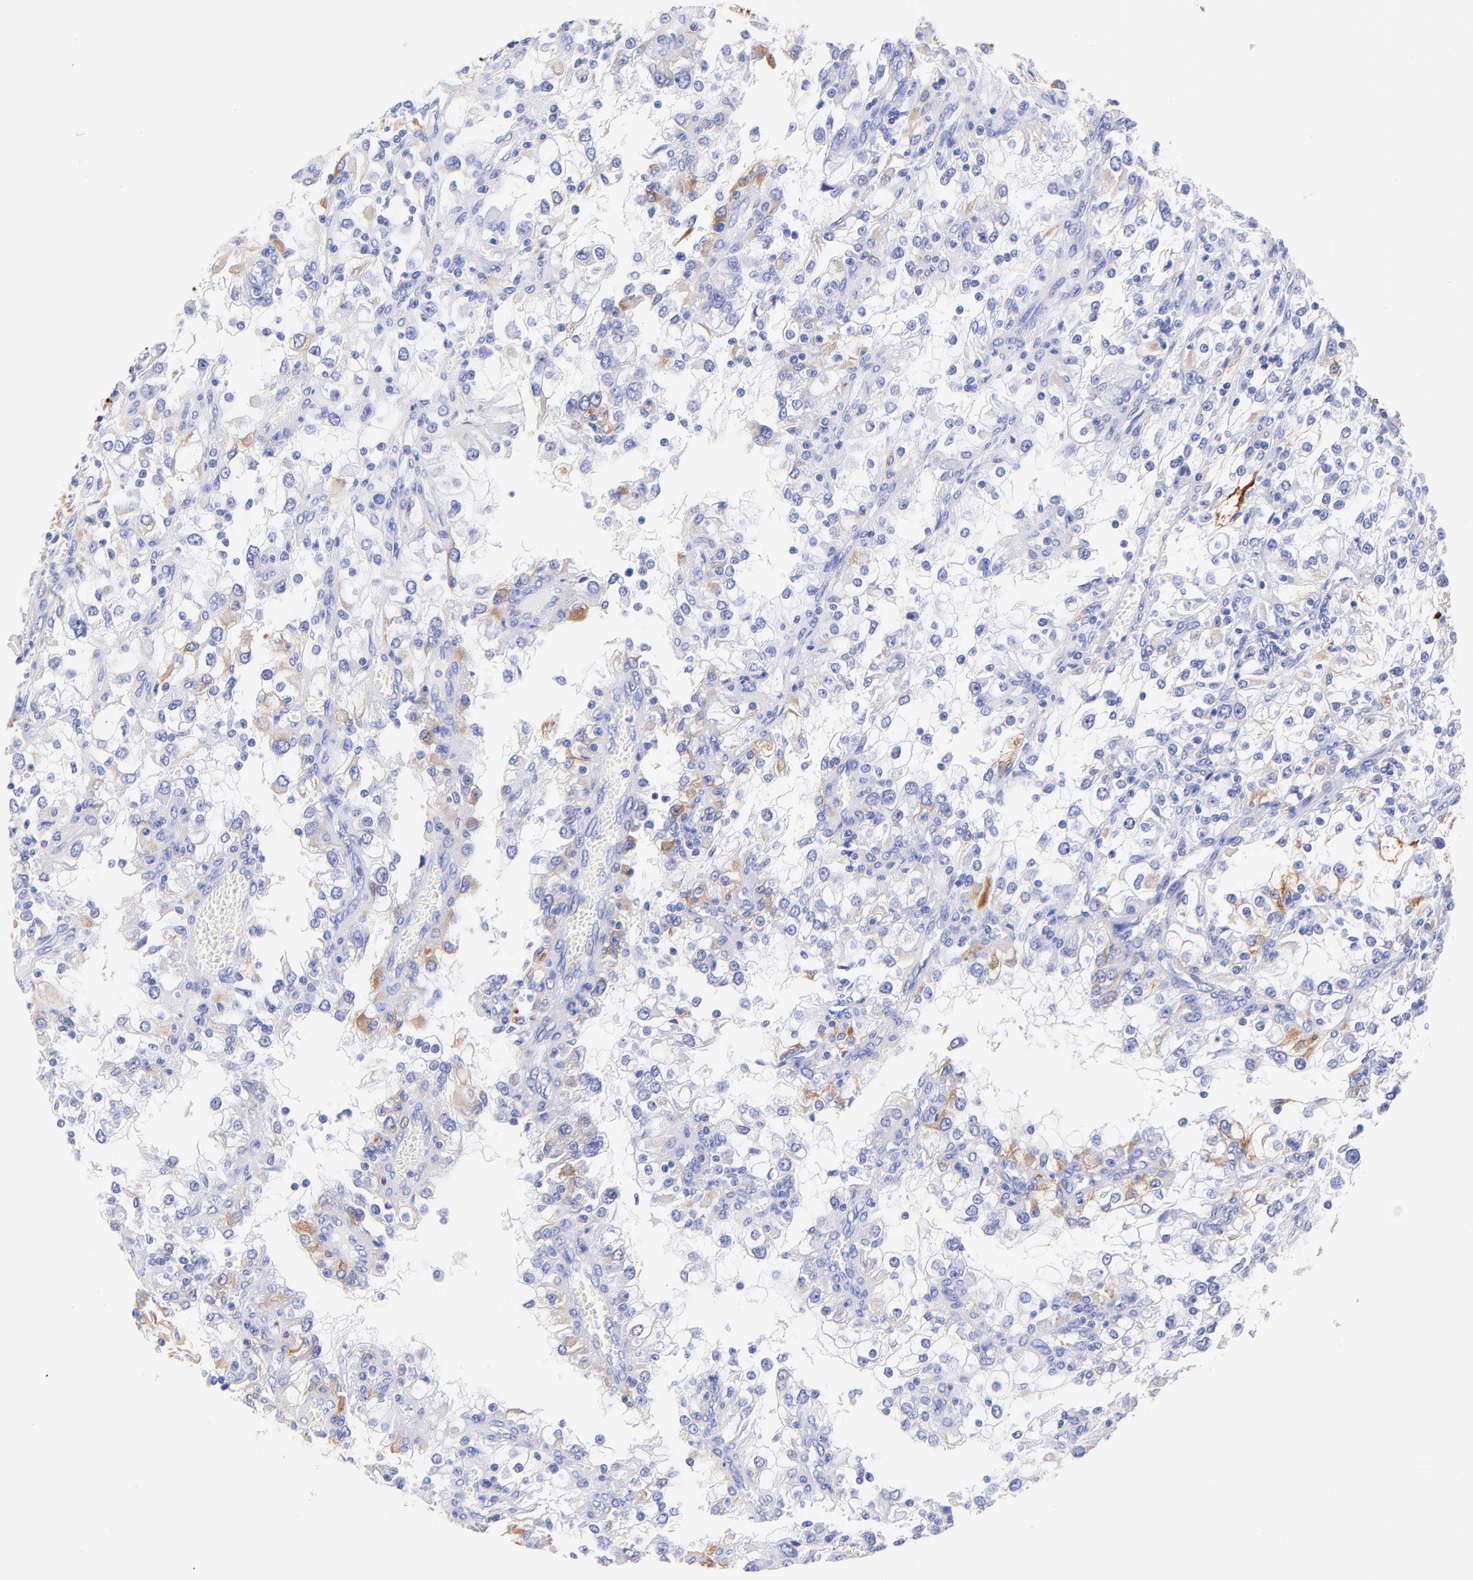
{"staining": {"intensity": "moderate", "quantity": "<25%", "location": "cytoplasmic/membranous"}, "tissue": "renal cancer", "cell_type": "Tumor cells", "image_type": "cancer", "snomed": [{"axis": "morphology", "description": "Adenocarcinoma, NOS"}, {"axis": "topography", "description": "Kidney"}], "caption": "Immunohistochemical staining of human renal cancer displays low levels of moderate cytoplasmic/membranous protein expression in approximately <25% of tumor cells.", "gene": "KRT19", "patient": {"sex": "female", "age": 52}}